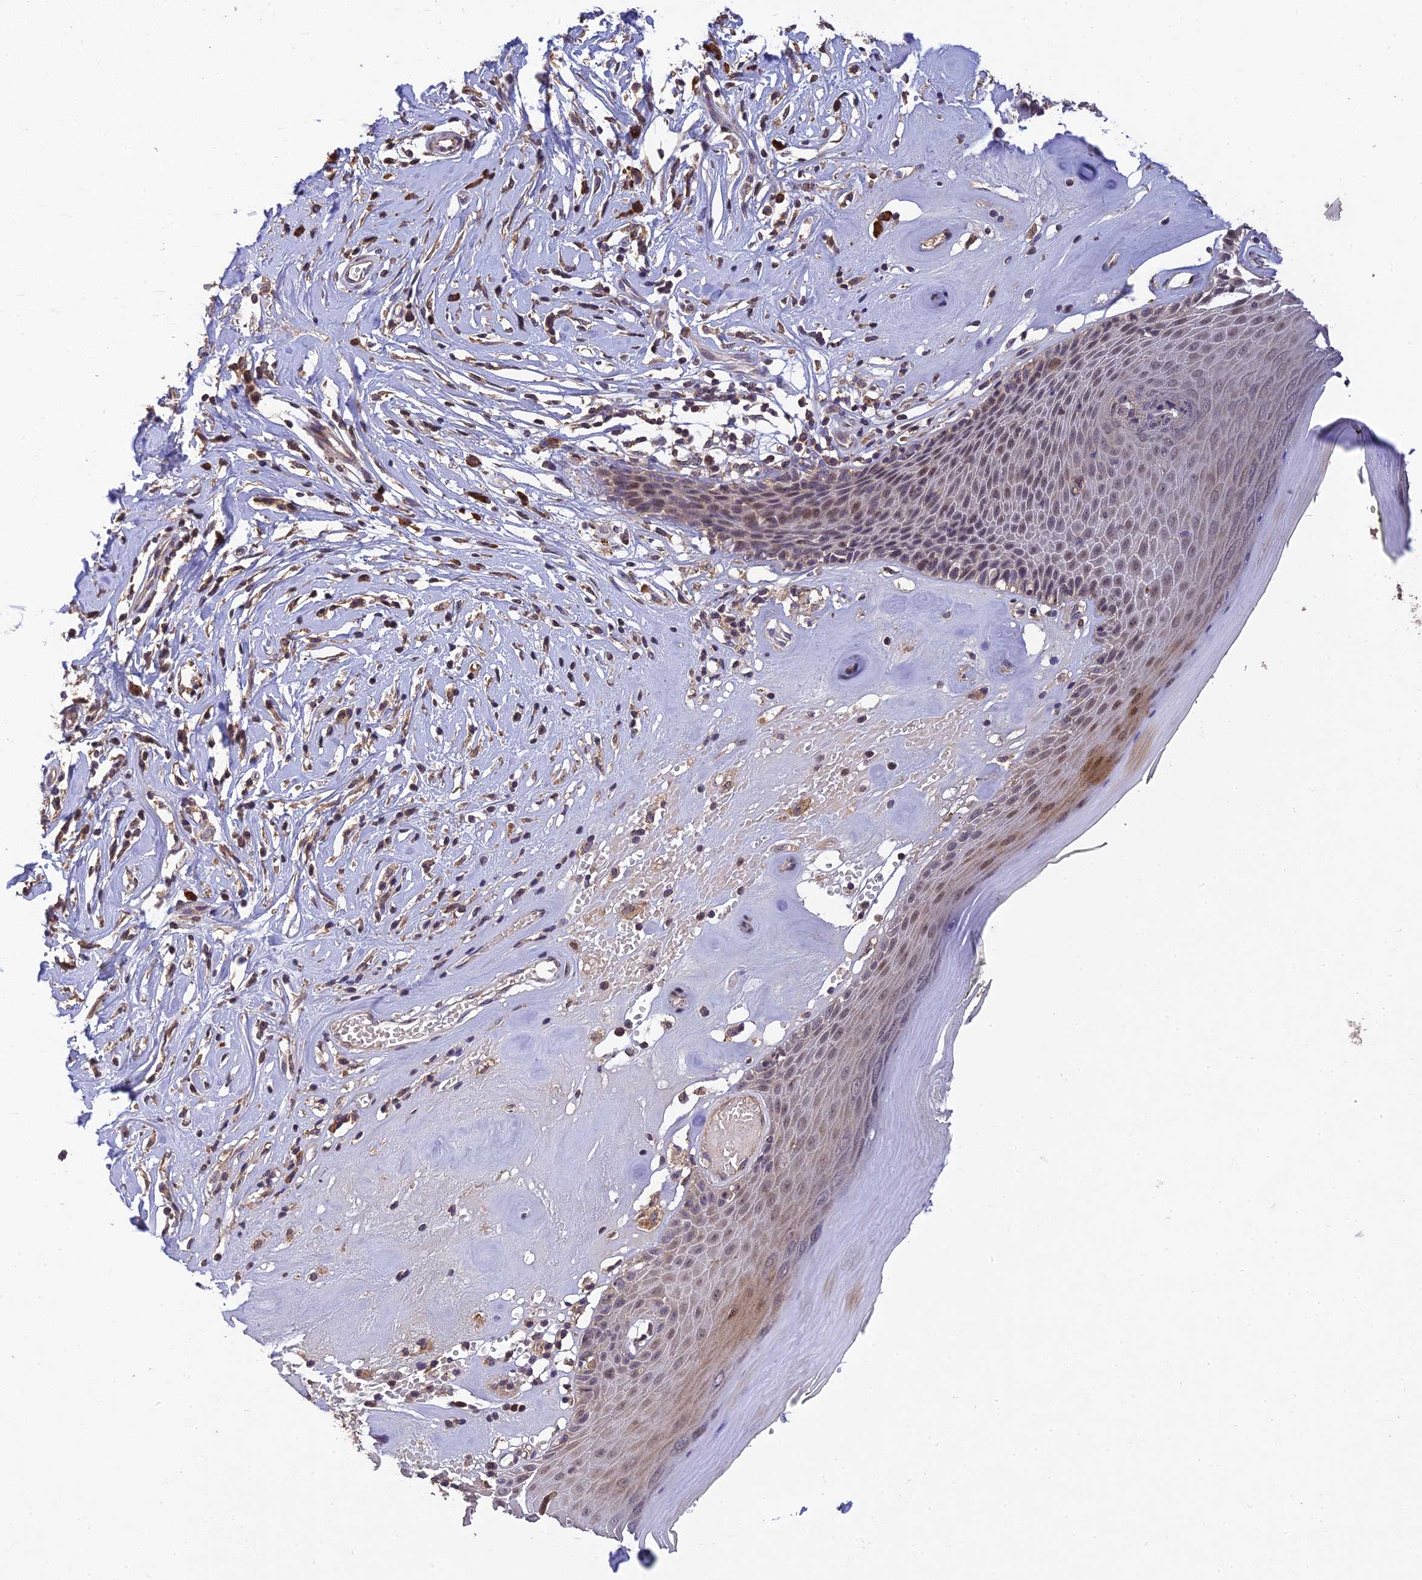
{"staining": {"intensity": "weak", "quantity": "25%-75%", "location": "cytoplasmic/membranous,nuclear"}, "tissue": "skin", "cell_type": "Epidermal cells", "image_type": "normal", "snomed": [{"axis": "morphology", "description": "Normal tissue, NOS"}, {"axis": "morphology", "description": "Inflammation, NOS"}, {"axis": "topography", "description": "Vulva"}], "caption": "Normal skin exhibits weak cytoplasmic/membranous,nuclear expression in about 25%-75% of epidermal cells, visualized by immunohistochemistry.", "gene": "DENND5B", "patient": {"sex": "female", "age": 84}}